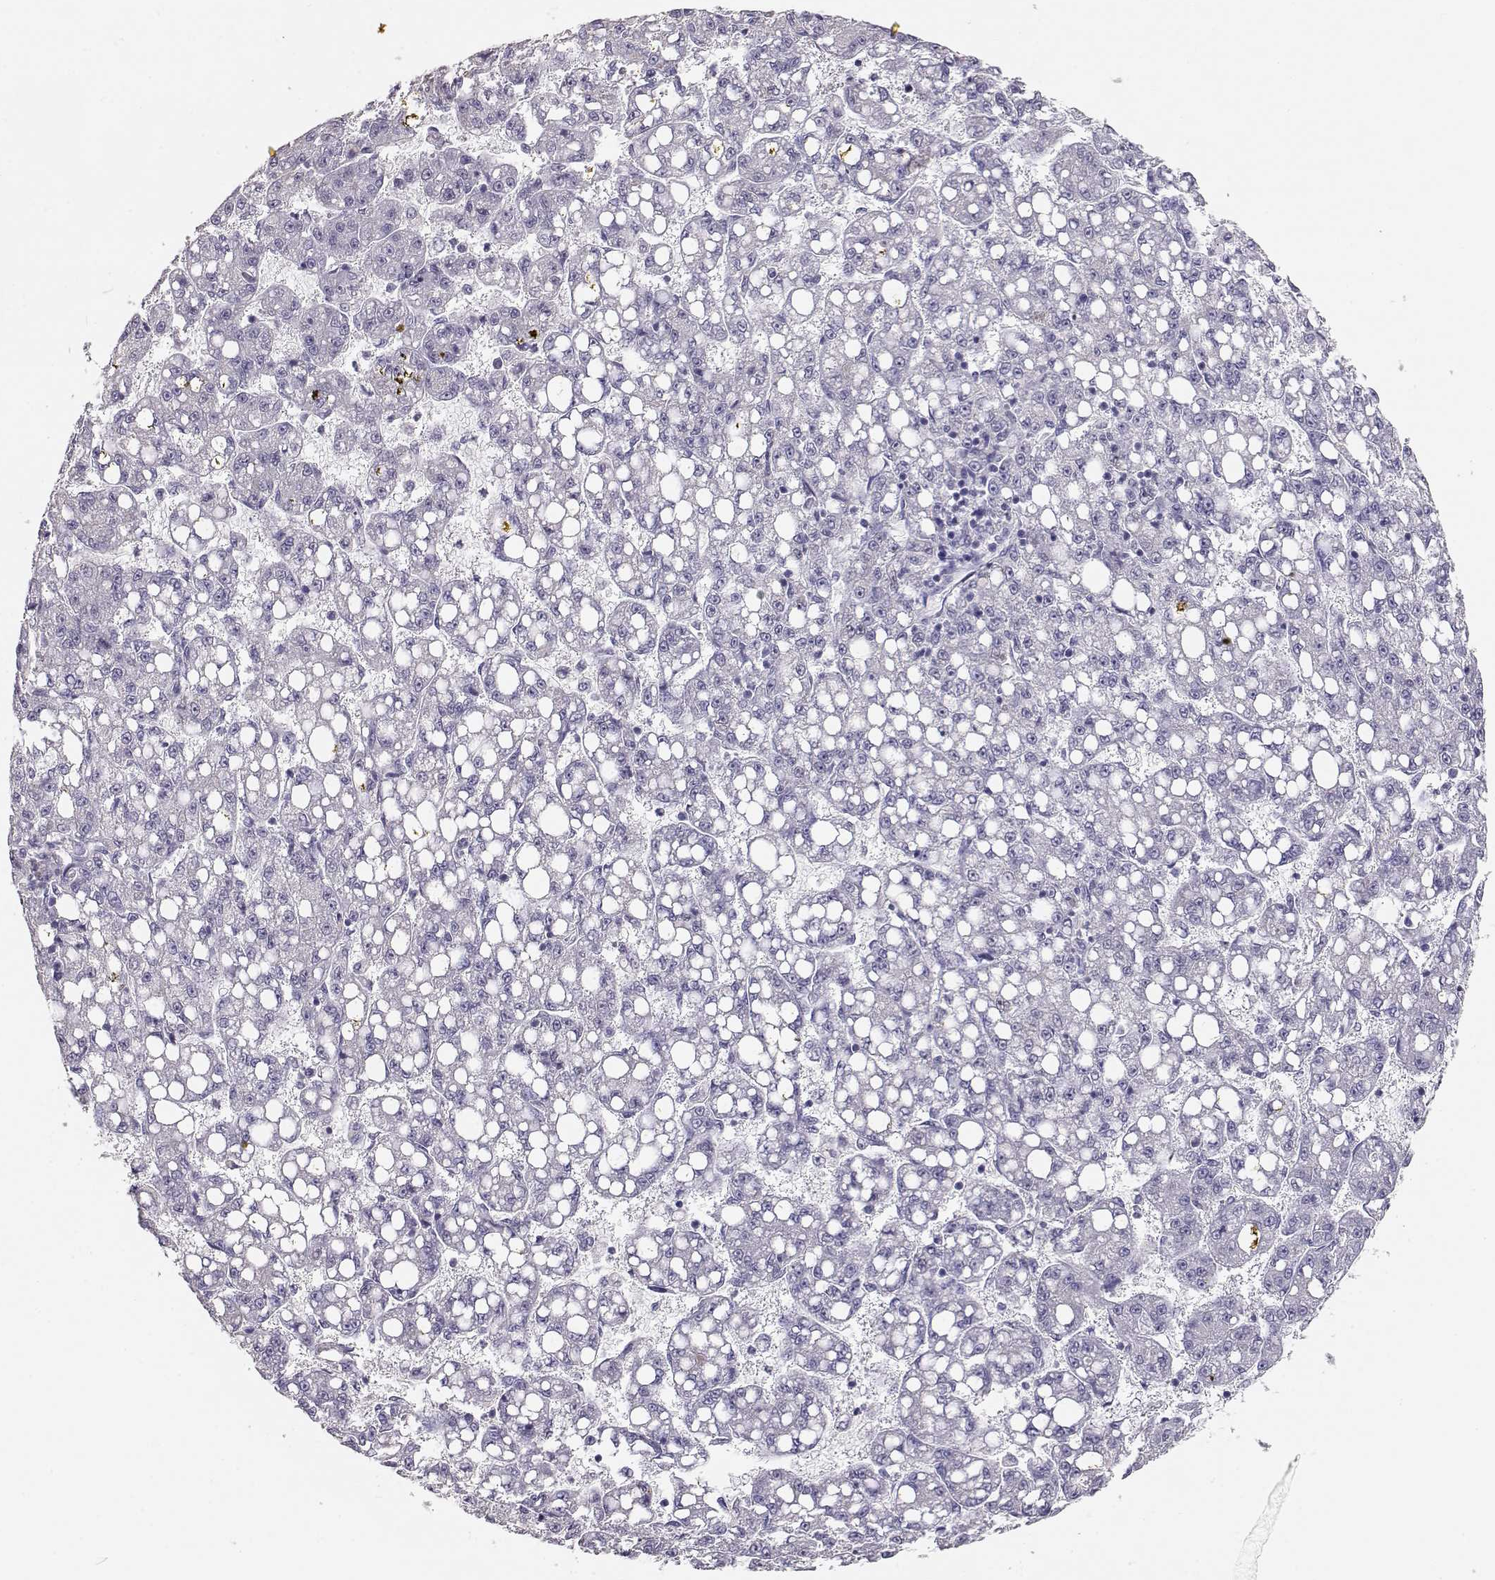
{"staining": {"intensity": "negative", "quantity": "none", "location": "none"}, "tissue": "liver cancer", "cell_type": "Tumor cells", "image_type": "cancer", "snomed": [{"axis": "morphology", "description": "Carcinoma, Hepatocellular, NOS"}, {"axis": "topography", "description": "Liver"}], "caption": "An image of human liver cancer (hepatocellular carcinoma) is negative for staining in tumor cells. (Stains: DAB (3,3'-diaminobenzidine) immunohistochemistry with hematoxylin counter stain, Microscopy: brightfield microscopy at high magnification).", "gene": "MAGEC1", "patient": {"sex": "female", "age": 65}}